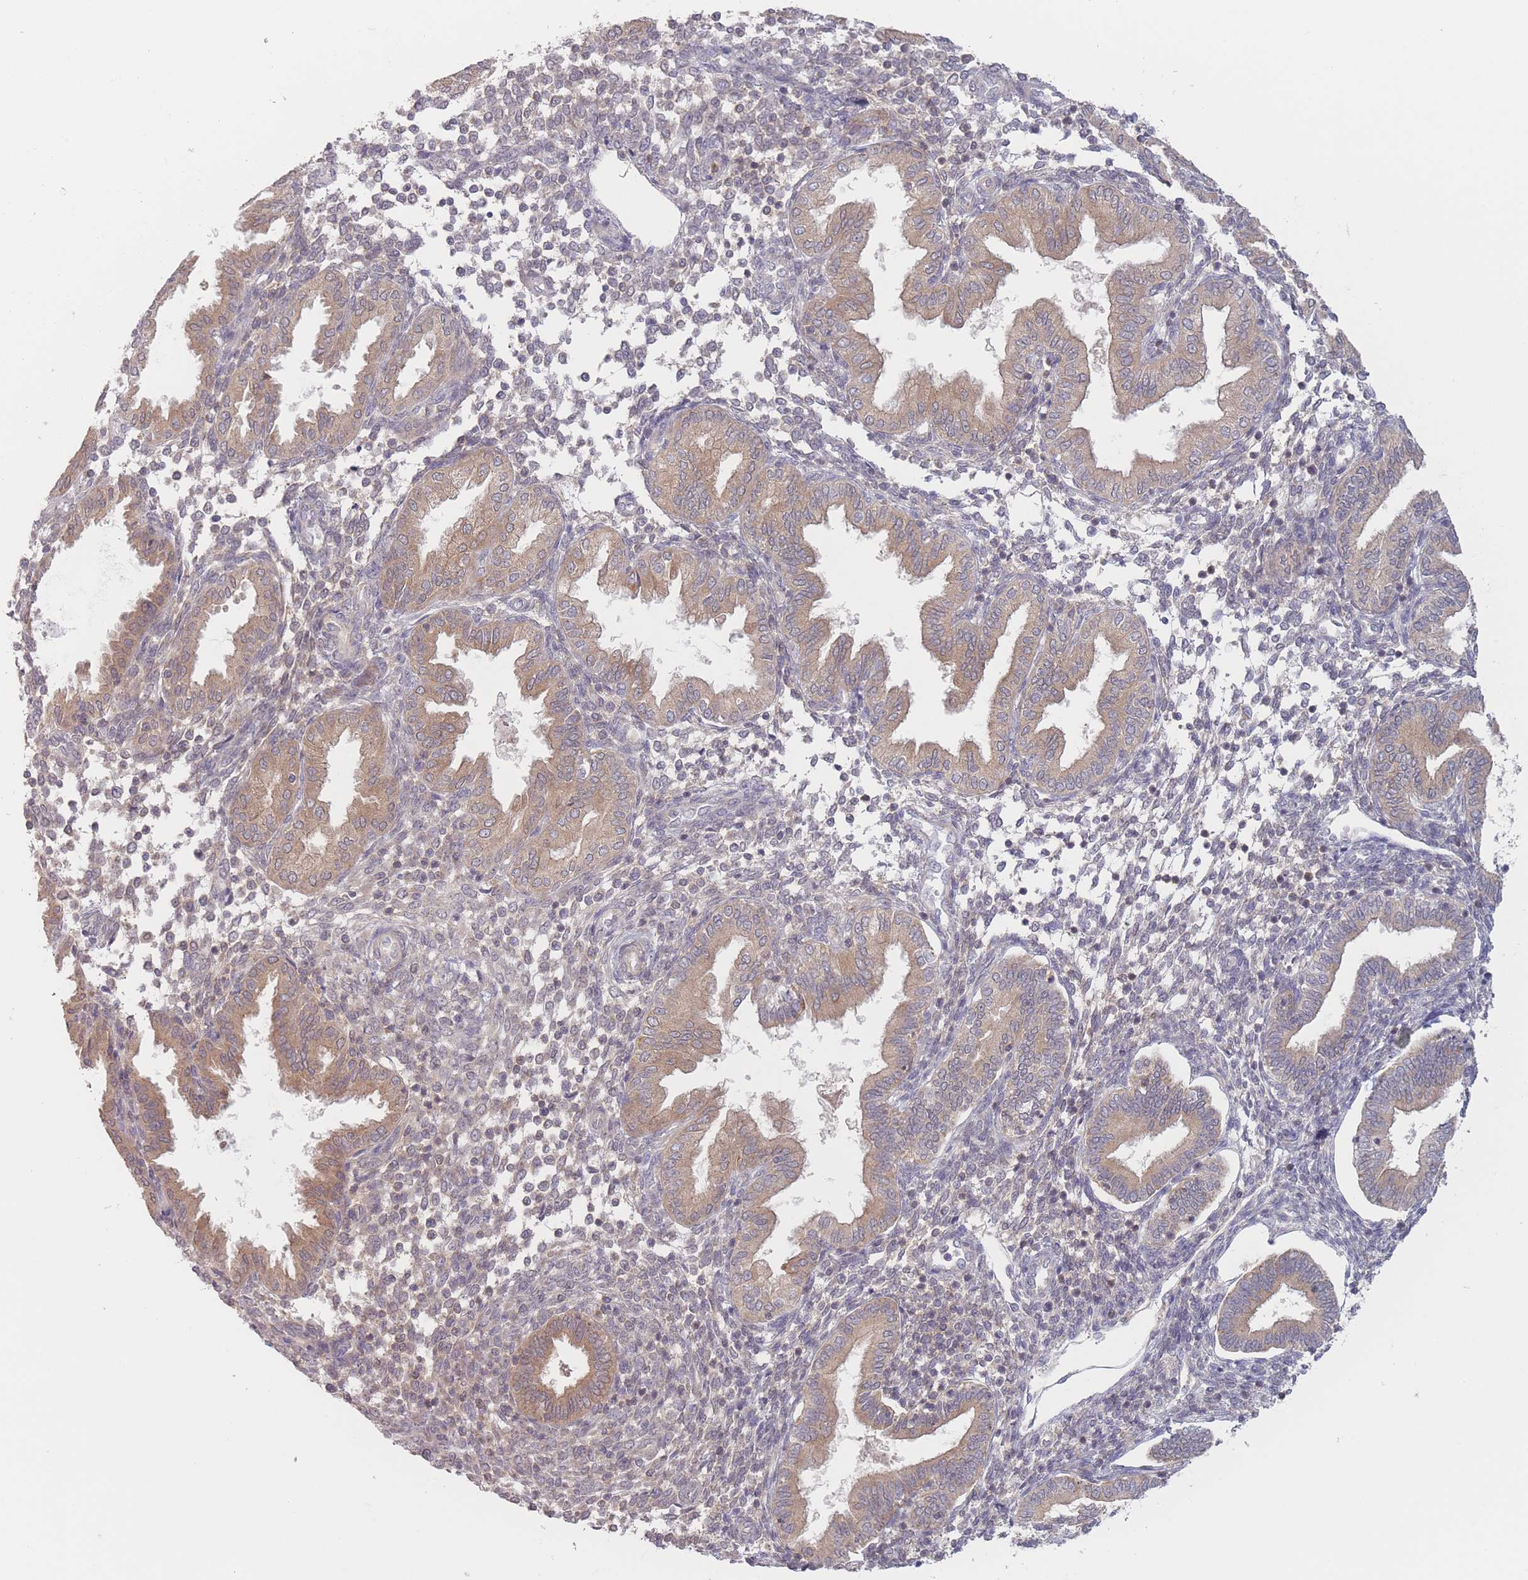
{"staining": {"intensity": "negative", "quantity": "none", "location": "none"}, "tissue": "endometrium", "cell_type": "Cells in endometrial stroma", "image_type": "normal", "snomed": [{"axis": "morphology", "description": "Normal tissue, NOS"}, {"axis": "topography", "description": "Endometrium"}], "caption": "Human endometrium stained for a protein using immunohistochemistry exhibits no staining in cells in endometrial stroma.", "gene": "PPM1A", "patient": {"sex": "female", "age": 53}}